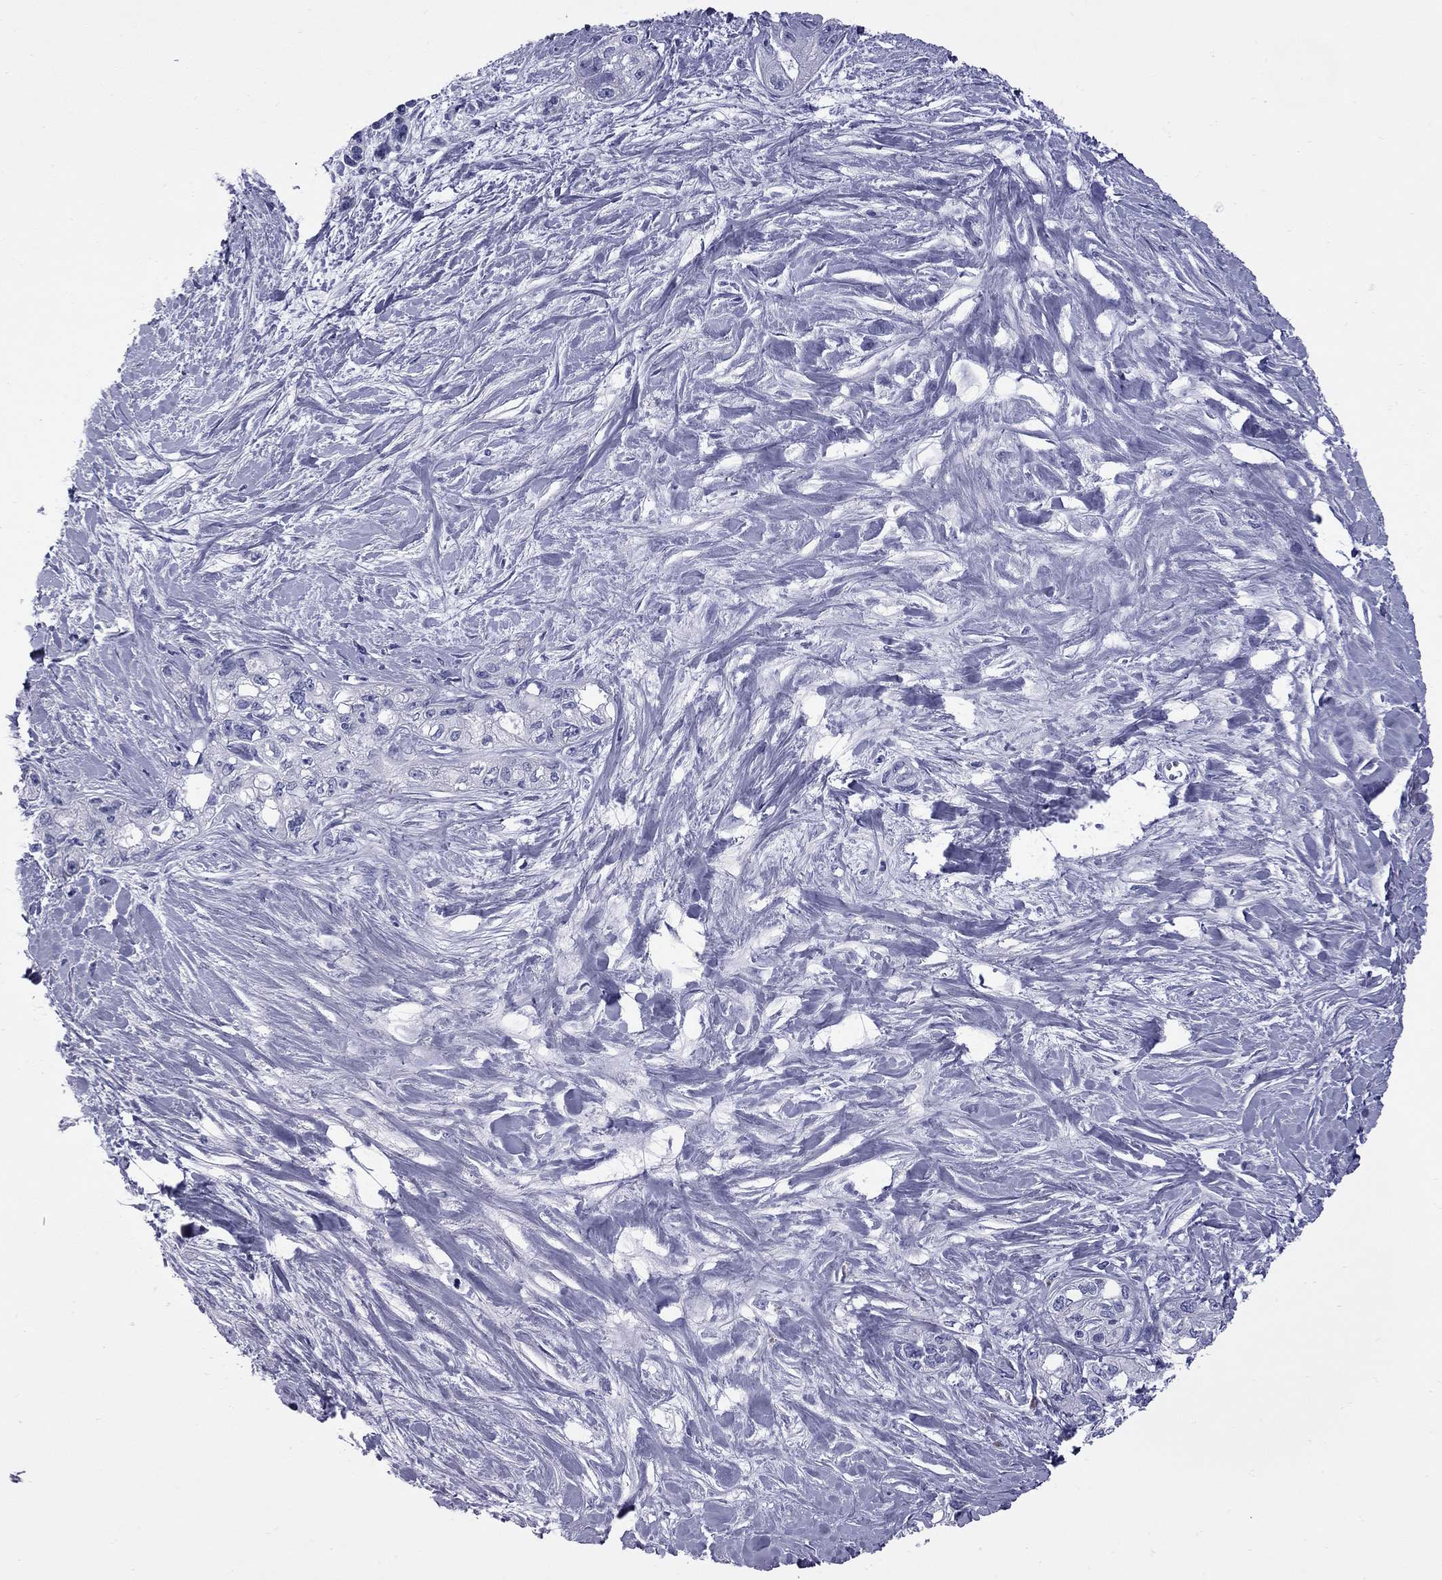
{"staining": {"intensity": "negative", "quantity": "none", "location": "none"}, "tissue": "pancreatic cancer", "cell_type": "Tumor cells", "image_type": "cancer", "snomed": [{"axis": "morphology", "description": "Adenocarcinoma, NOS"}, {"axis": "topography", "description": "Pancreas"}], "caption": "Immunohistochemistry histopathology image of neoplastic tissue: human pancreatic adenocarcinoma stained with DAB exhibits no significant protein positivity in tumor cells.", "gene": "EPPIN", "patient": {"sex": "female", "age": 50}}